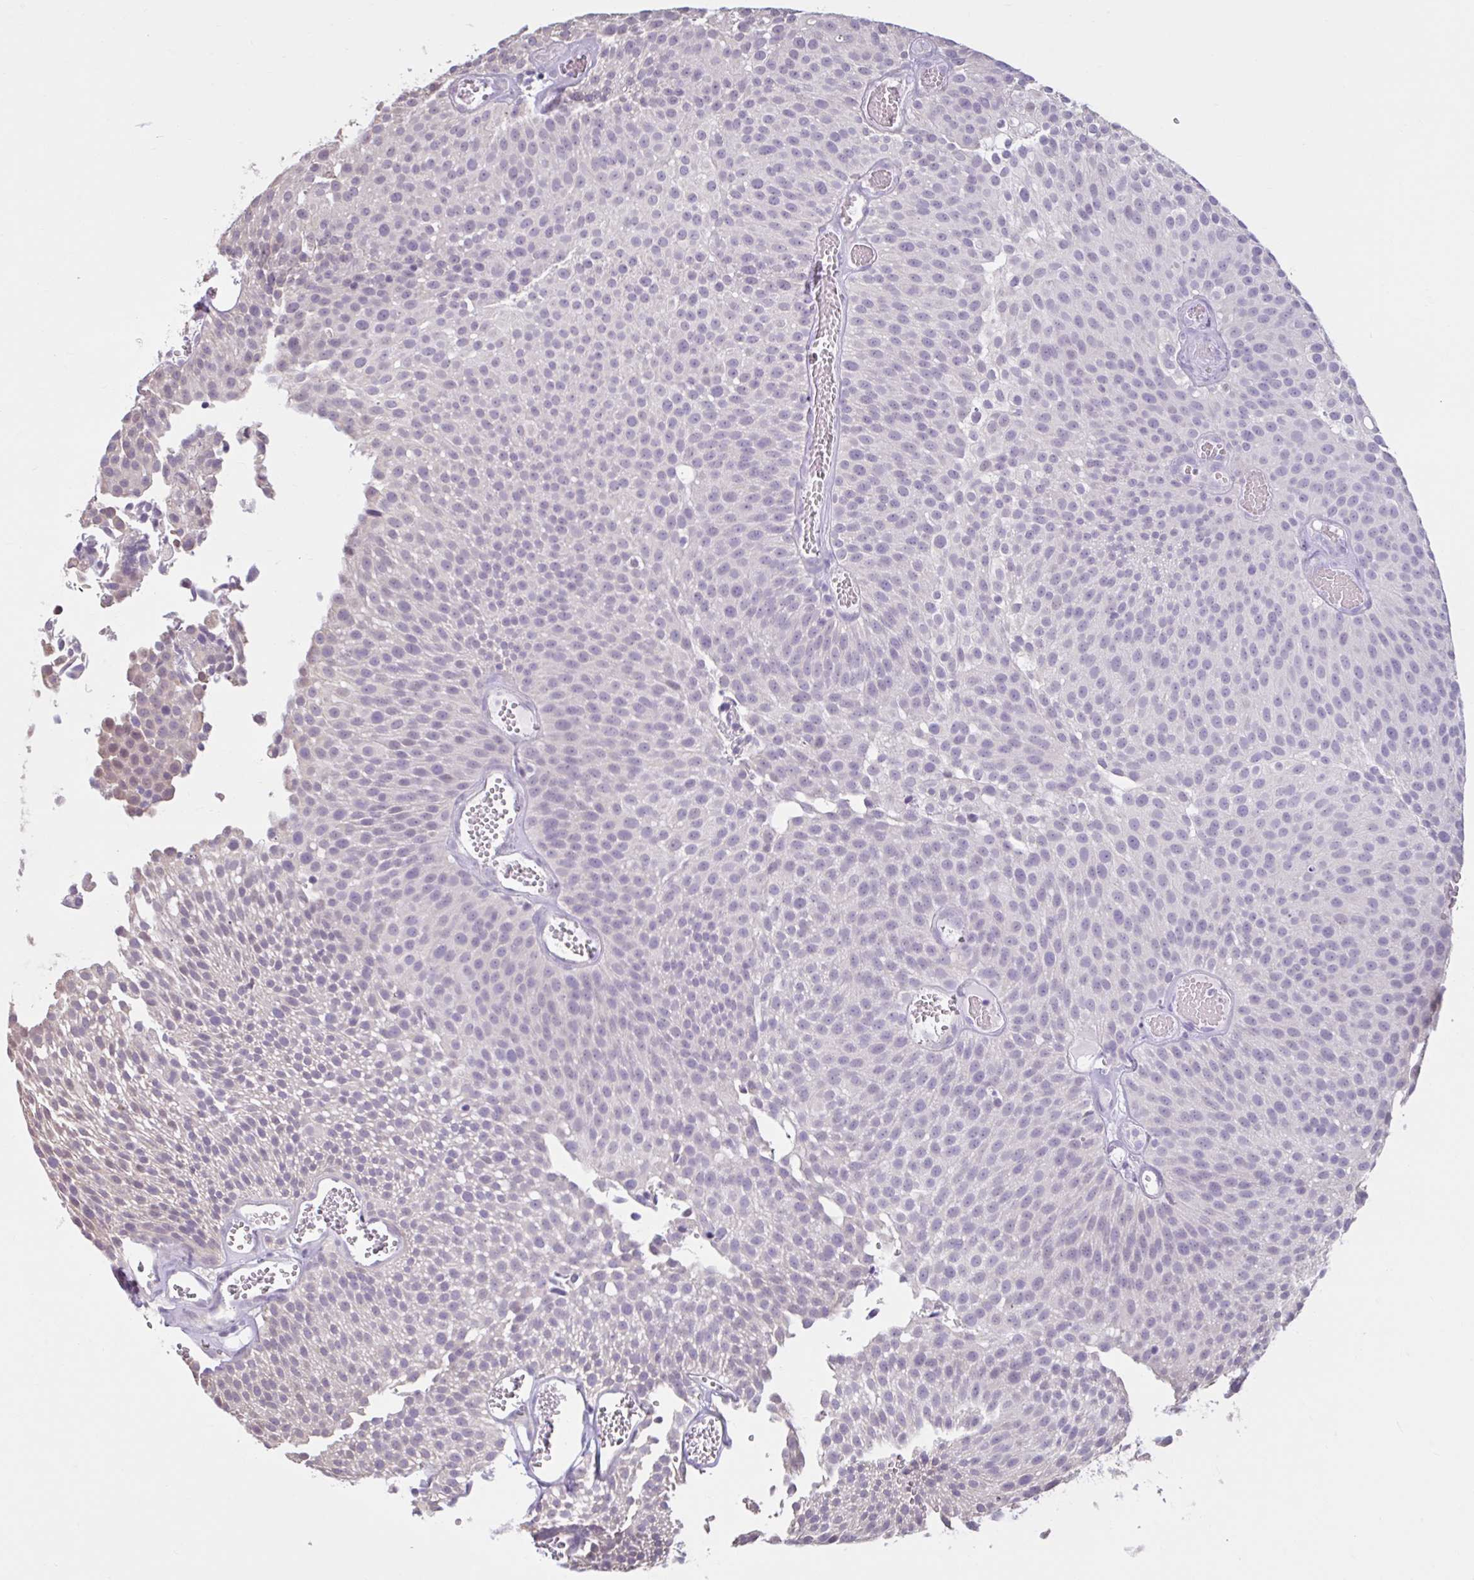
{"staining": {"intensity": "negative", "quantity": "none", "location": "none"}, "tissue": "urothelial cancer", "cell_type": "Tumor cells", "image_type": "cancer", "snomed": [{"axis": "morphology", "description": "Urothelial carcinoma, Low grade"}, {"axis": "topography", "description": "Urinary bladder"}], "caption": "High magnification brightfield microscopy of urothelial carcinoma (low-grade) stained with DAB (brown) and counterstained with hematoxylin (blue): tumor cells show no significant positivity.", "gene": "CDH19", "patient": {"sex": "female", "age": 79}}